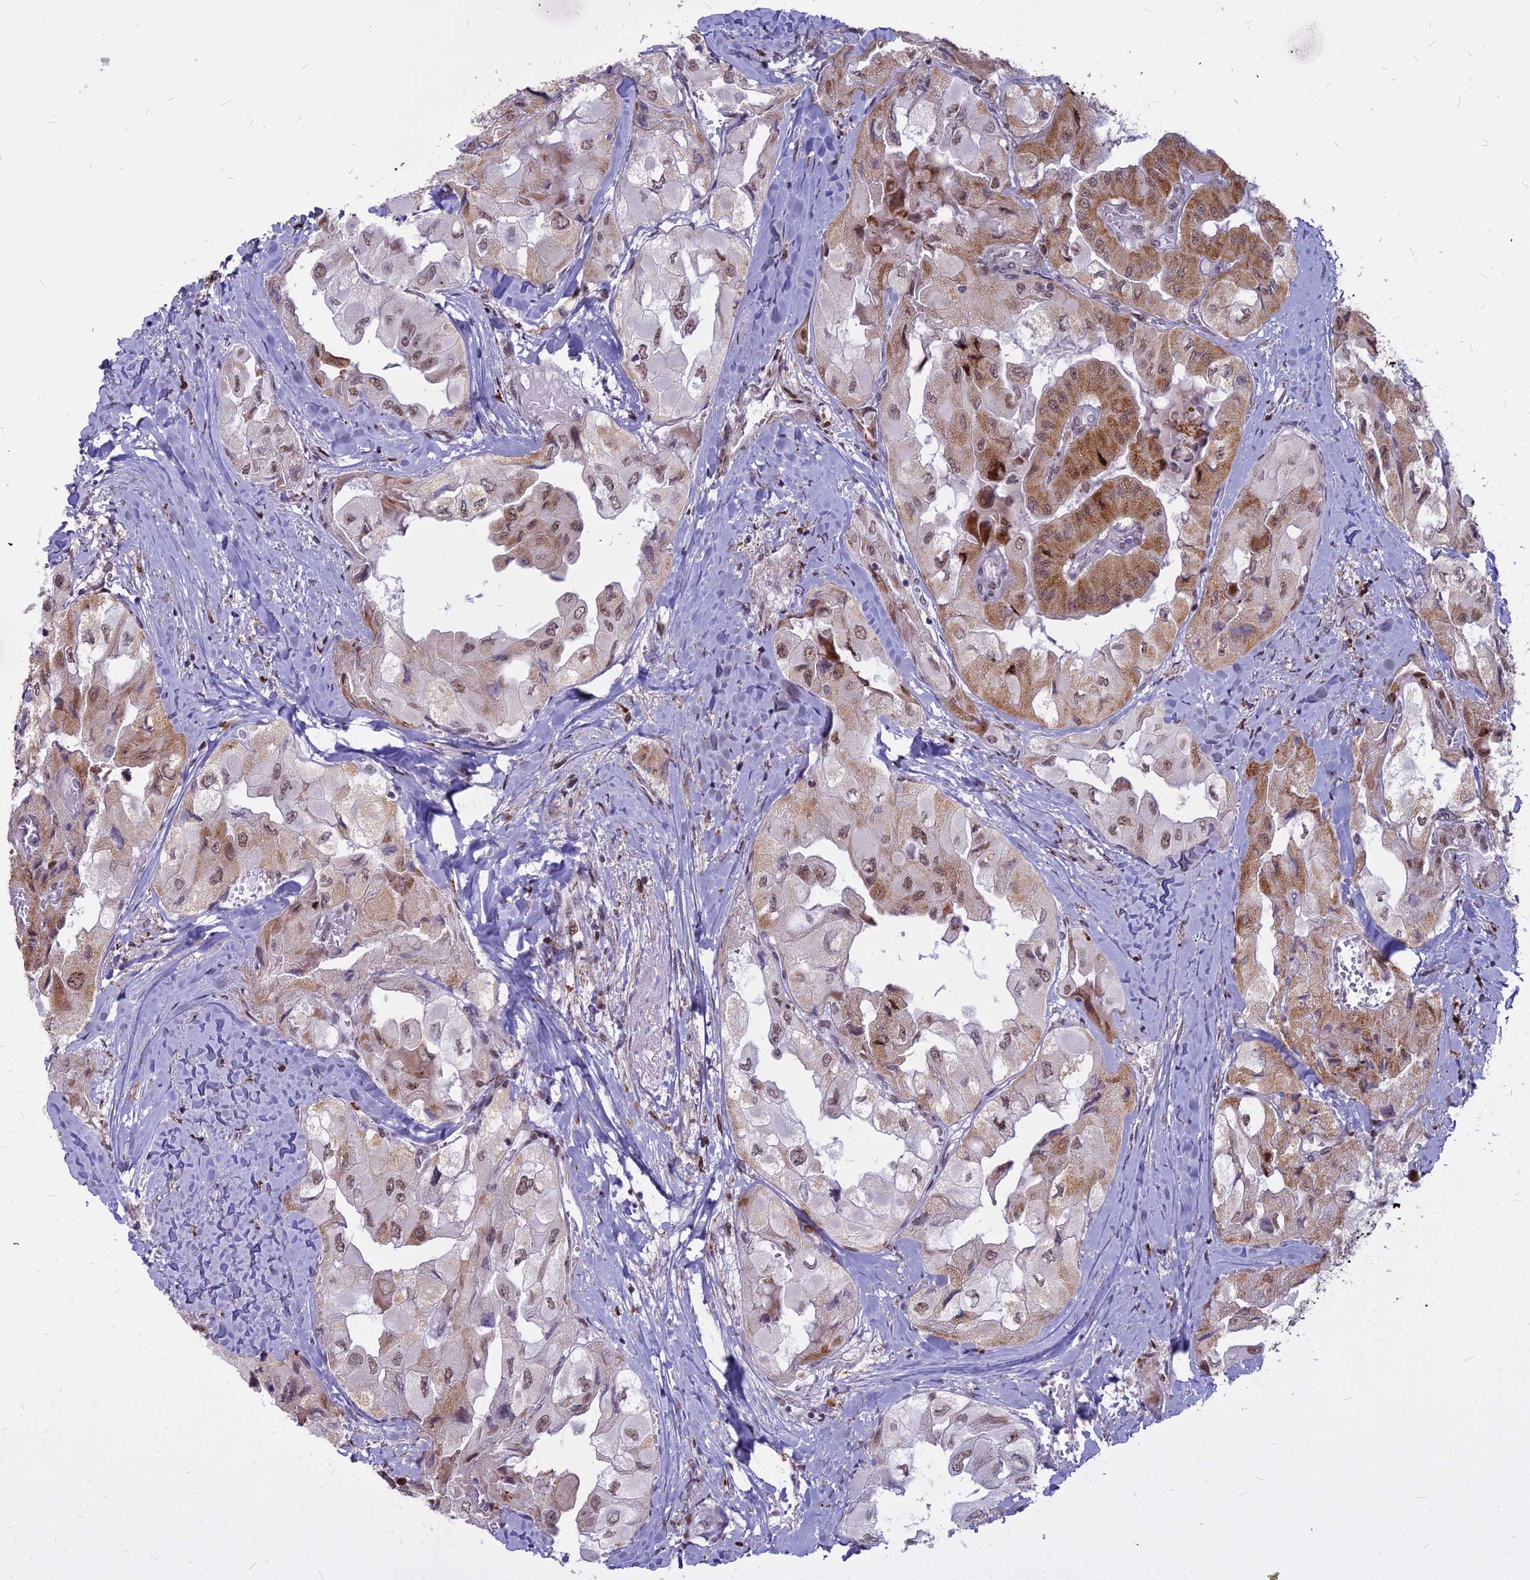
{"staining": {"intensity": "moderate", "quantity": ">75%", "location": "cytoplasmic/membranous,nuclear"}, "tissue": "thyroid cancer", "cell_type": "Tumor cells", "image_type": "cancer", "snomed": [{"axis": "morphology", "description": "Normal tissue, NOS"}, {"axis": "morphology", "description": "Papillary adenocarcinoma, NOS"}, {"axis": "topography", "description": "Thyroid gland"}], "caption": "Thyroid cancer tissue exhibits moderate cytoplasmic/membranous and nuclear positivity in approximately >75% of tumor cells Nuclei are stained in blue.", "gene": "ALG10", "patient": {"sex": "female", "age": 59}}